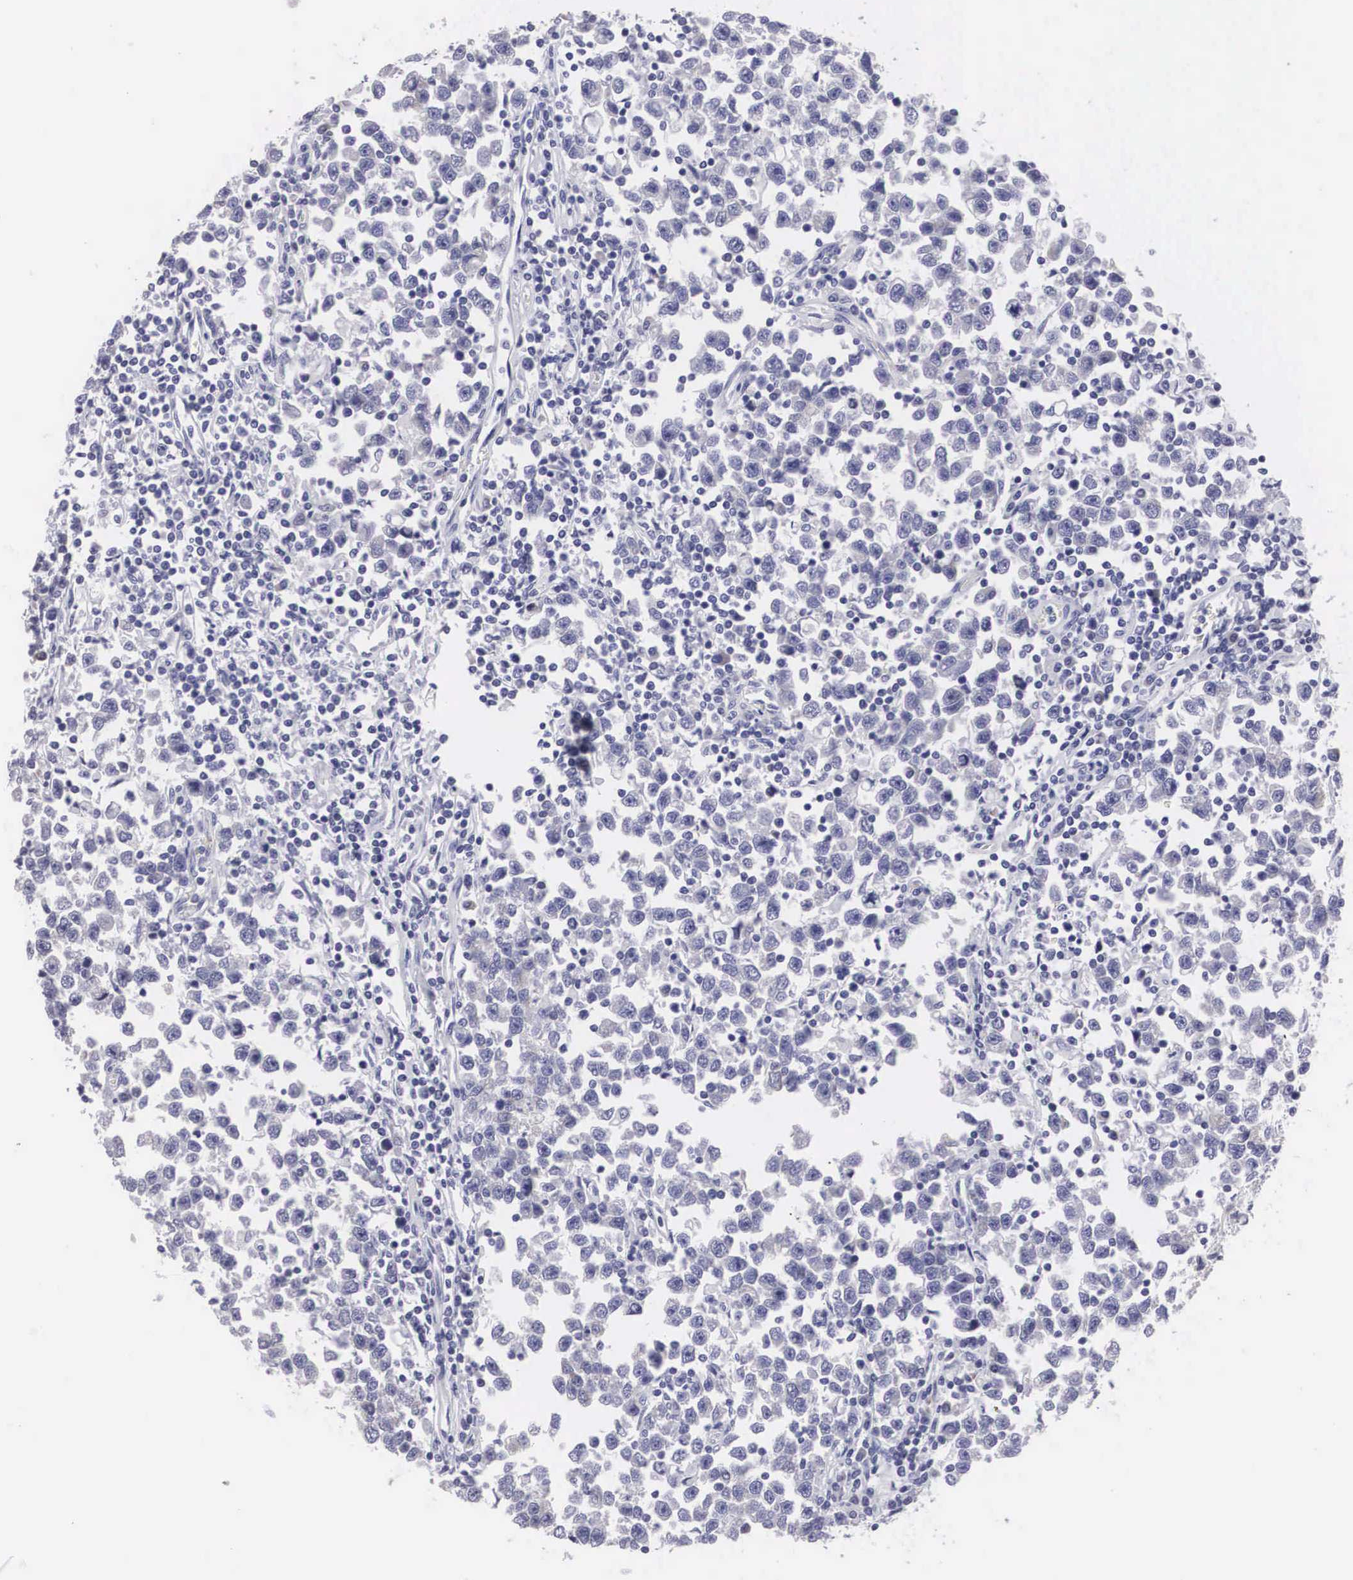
{"staining": {"intensity": "negative", "quantity": "none", "location": "none"}, "tissue": "testis cancer", "cell_type": "Tumor cells", "image_type": "cancer", "snomed": [{"axis": "morphology", "description": "Seminoma, NOS"}, {"axis": "topography", "description": "Testis"}], "caption": "Tumor cells show no significant staining in testis seminoma.", "gene": "ARMCX3", "patient": {"sex": "male", "age": 43}}